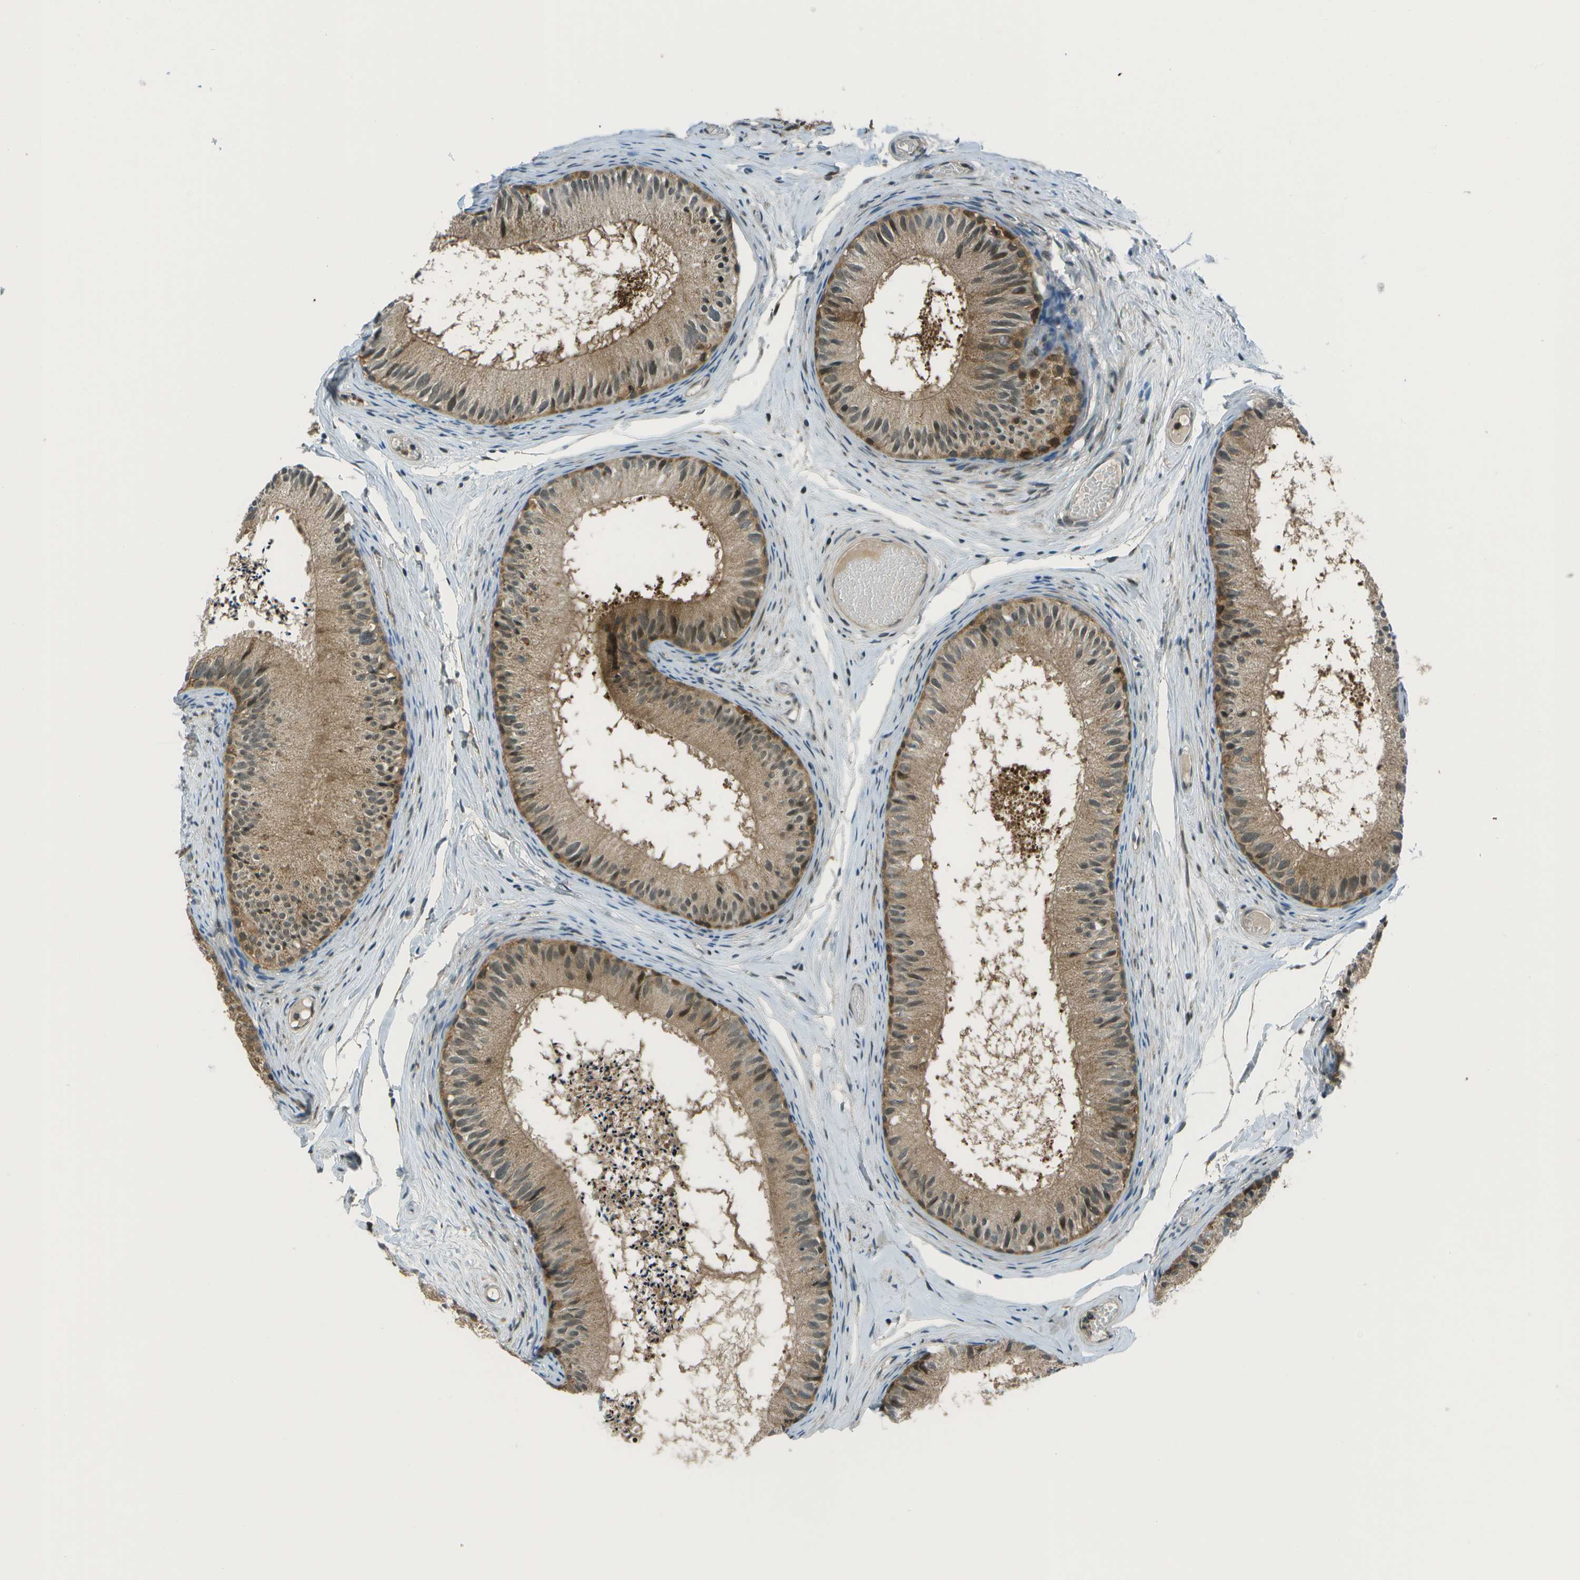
{"staining": {"intensity": "moderate", "quantity": ">75%", "location": "cytoplasmic/membranous"}, "tissue": "epididymis", "cell_type": "Glandular cells", "image_type": "normal", "snomed": [{"axis": "morphology", "description": "Normal tissue, NOS"}, {"axis": "topography", "description": "Epididymis"}], "caption": "Immunohistochemistry (IHC) image of normal epididymis: human epididymis stained using IHC demonstrates medium levels of moderate protein expression localized specifically in the cytoplasmic/membranous of glandular cells, appearing as a cytoplasmic/membranous brown color.", "gene": "TMEM19", "patient": {"sex": "male", "age": 46}}